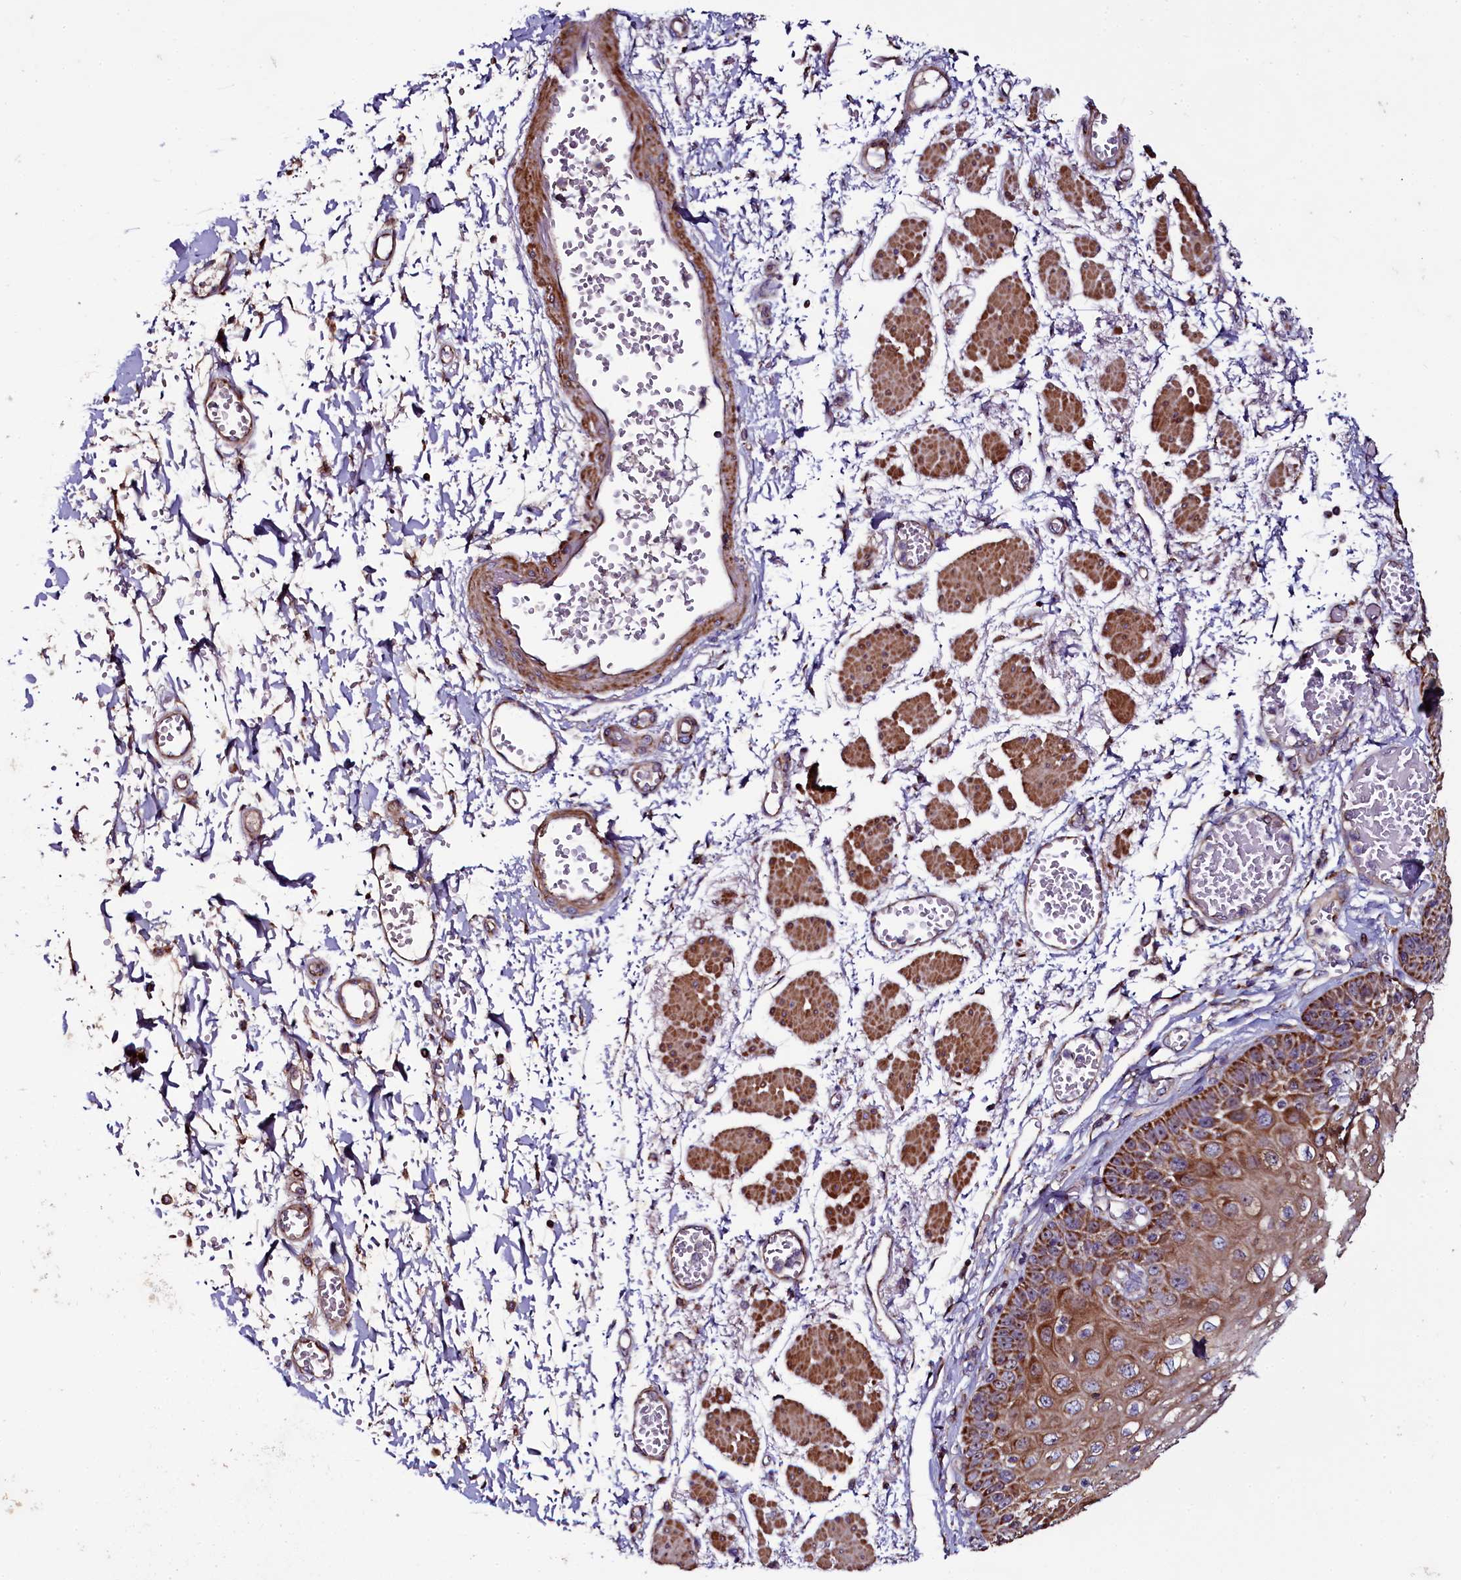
{"staining": {"intensity": "strong", "quantity": ">75%", "location": "cytoplasmic/membranous"}, "tissue": "esophagus", "cell_type": "Squamous epithelial cells", "image_type": "normal", "snomed": [{"axis": "morphology", "description": "Normal tissue, NOS"}, {"axis": "topography", "description": "Esophagus"}], "caption": "Immunohistochemistry of benign esophagus demonstrates high levels of strong cytoplasmic/membranous staining in about >75% of squamous epithelial cells.", "gene": "NAA80", "patient": {"sex": "male", "age": 81}}